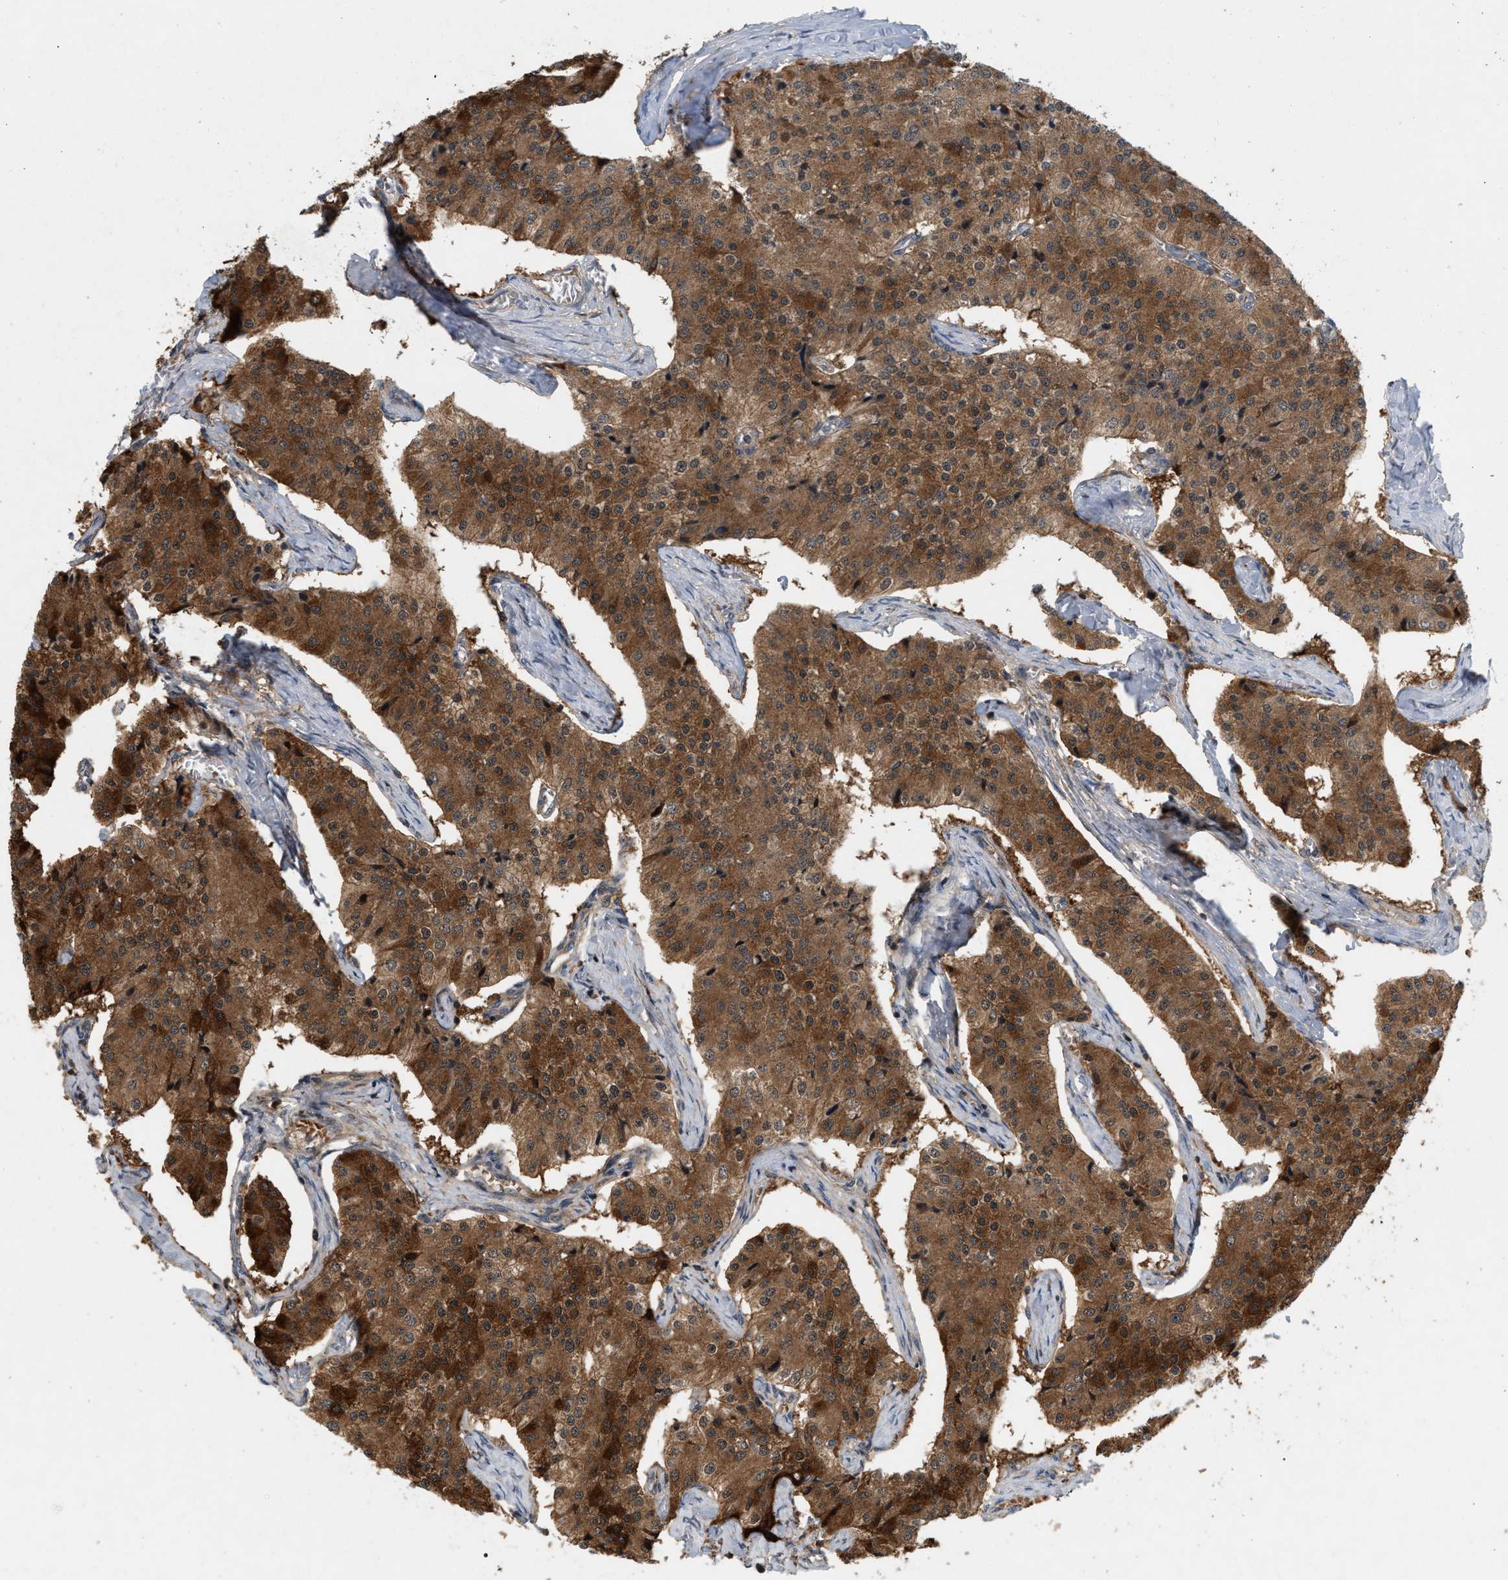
{"staining": {"intensity": "strong", "quantity": ">75%", "location": "cytoplasmic/membranous"}, "tissue": "carcinoid", "cell_type": "Tumor cells", "image_type": "cancer", "snomed": [{"axis": "morphology", "description": "Carcinoid, malignant, NOS"}, {"axis": "topography", "description": "Colon"}], "caption": "The immunohistochemical stain shows strong cytoplasmic/membranous positivity in tumor cells of carcinoid (malignant) tissue.", "gene": "GLOD4", "patient": {"sex": "female", "age": 52}}